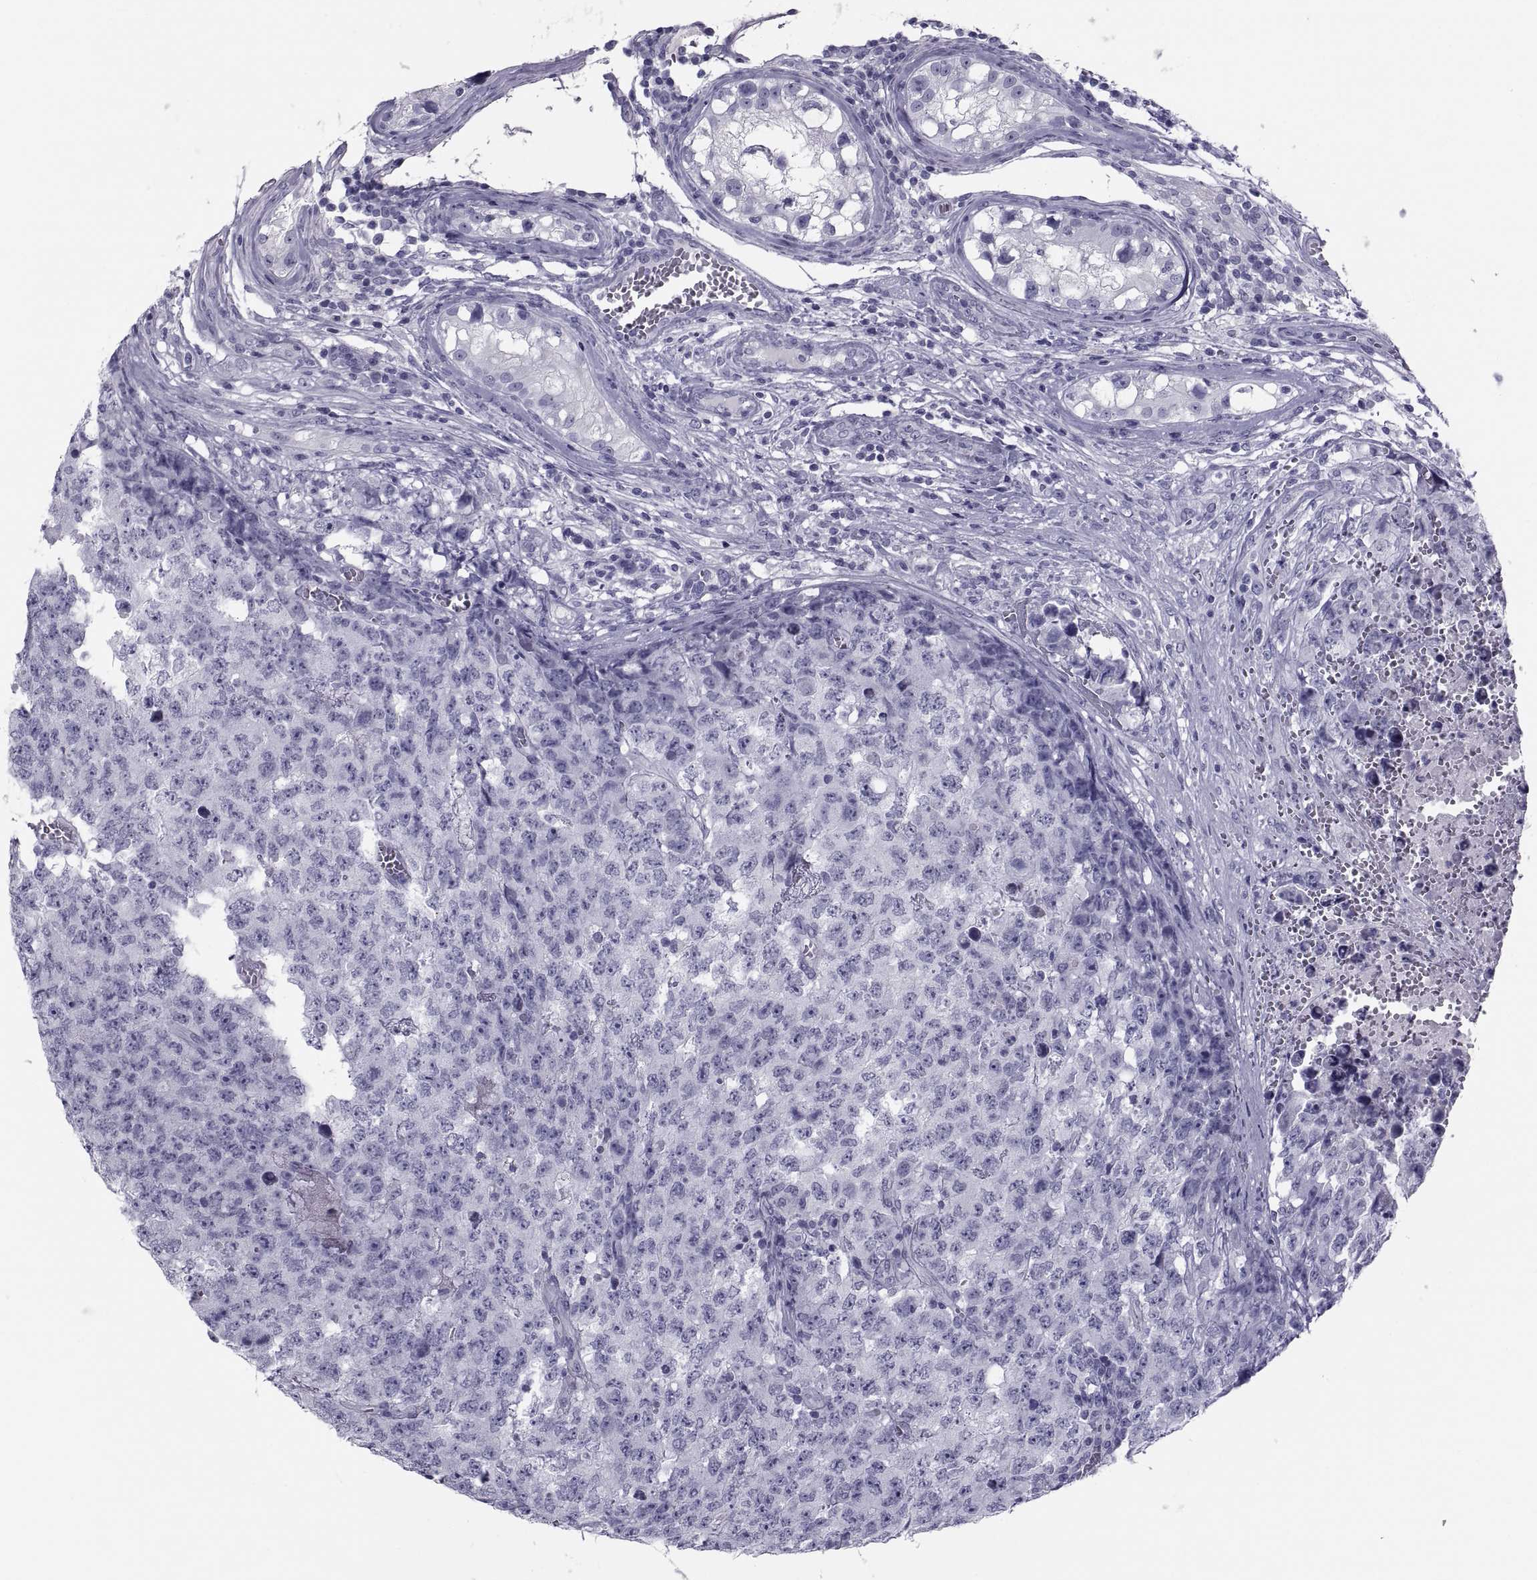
{"staining": {"intensity": "negative", "quantity": "none", "location": "none"}, "tissue": "testis cancer", "cell_type": "Tumor cells", "image_type": "cancer", "snomed": [{"axis": "morphology", "description": "Carcinoma, Embryonal, NOS"}, {"axis": "topography", "description": "Testis"}], "caption": "This is an IHC histopathology image of testis embryonal carcinoma. There is no positivity in tumor cells.", "gene": "CRISP1", "patient": {"sex": "male", "age": 23}}